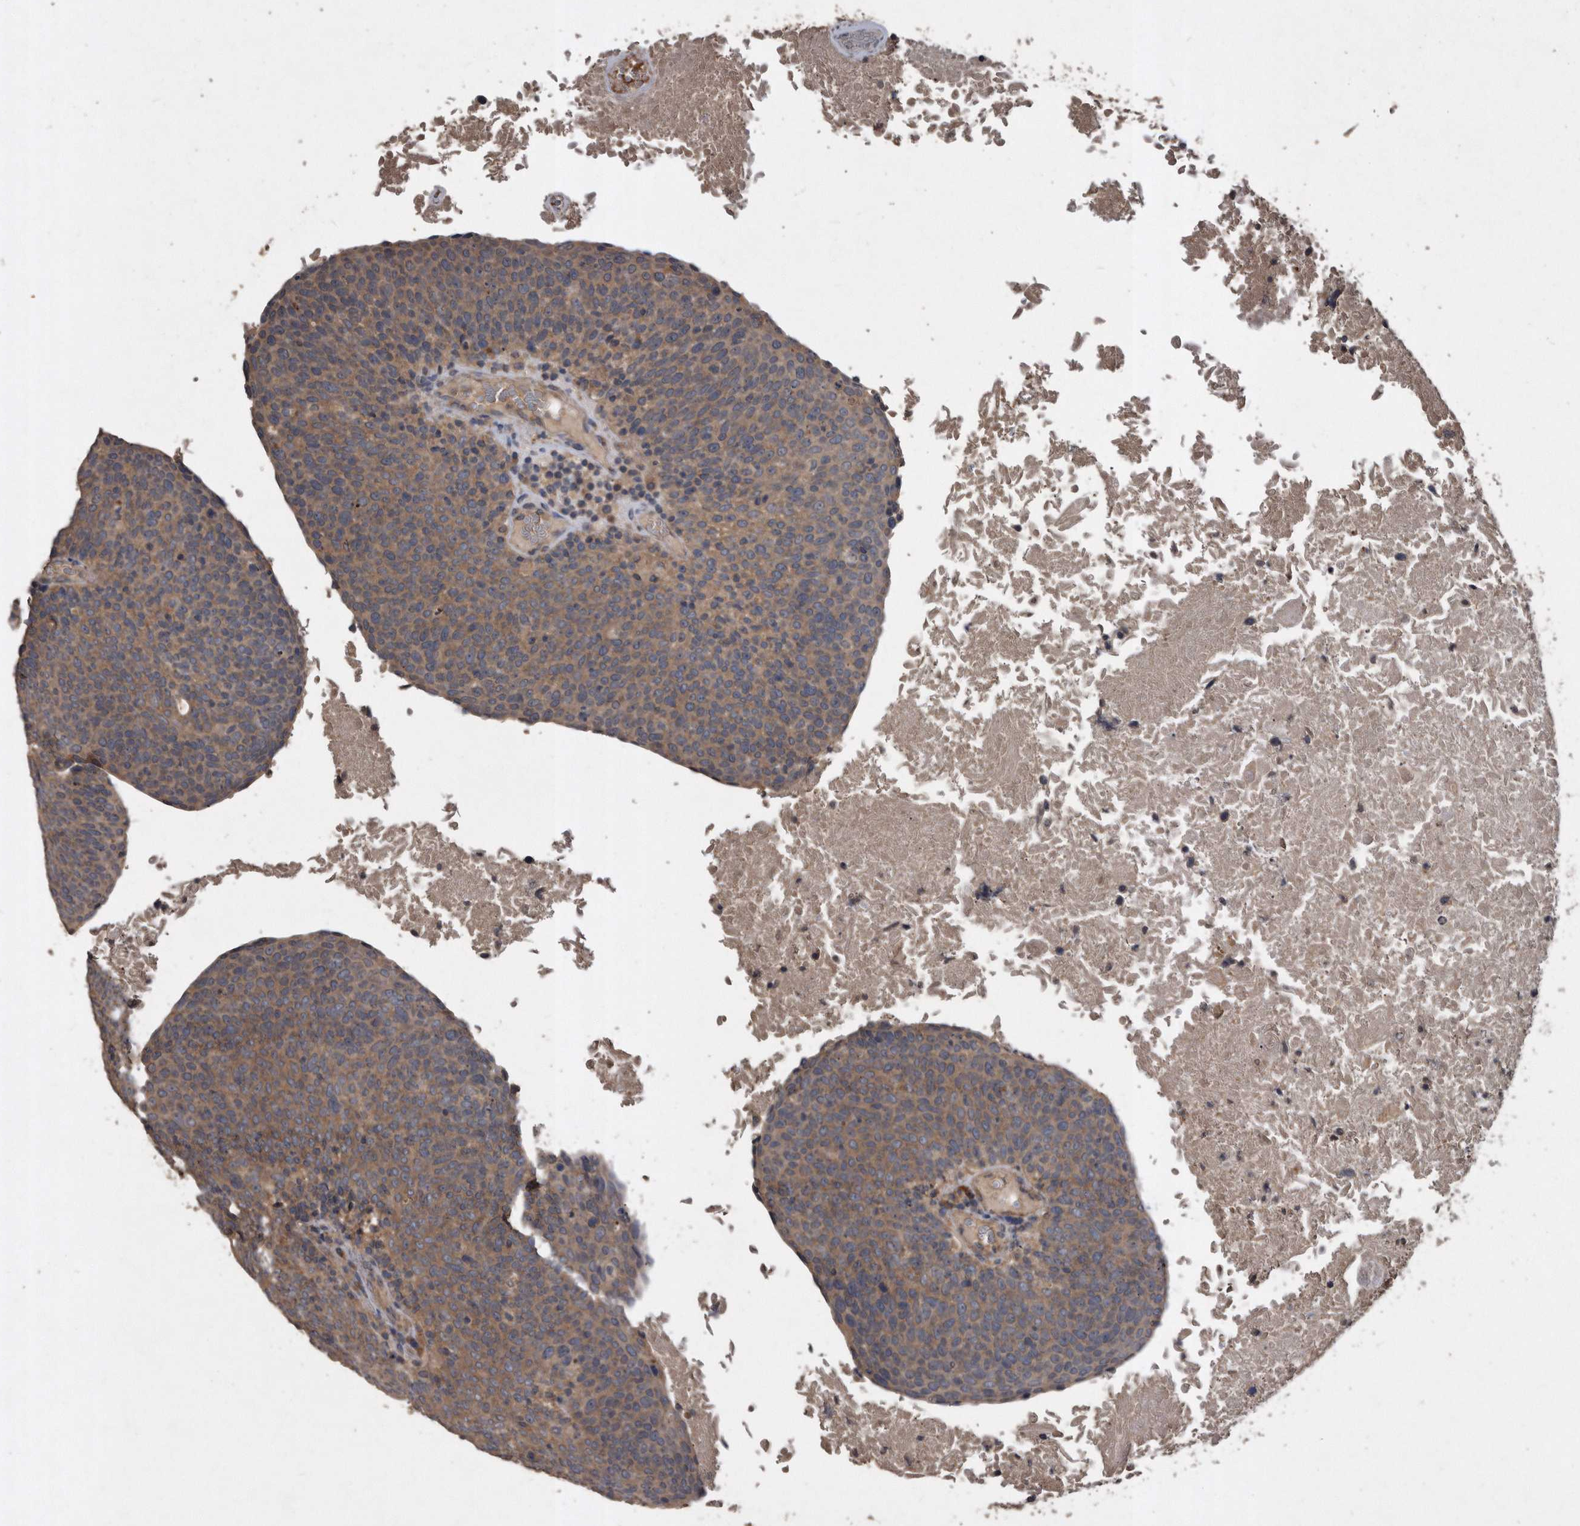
{"staining": {"intensity": "moderate", "quantity": ">75%", "location": "cytoplasmic/membranous"}, "tissue": "head and neck cancer", "cell_type": "Tumor cells", "image_type": "cancer", "snomed": [{"axis": "morphology", "description": "Squamous cell carcinoma, NOS"}, {"axis": "morphology", "description": "Squamous cell carcinoma, metastatic, NOS"}, {"axis": "topography", "description": "Lymph node"}, {"axis": "topography", "description": "Head-Neck"}], "caption": "A medium amount of moderate cytoplasmic/membranous positivity is present in approximately >75% of tumor cells in head and neck squamous cell carcinoma tissue. Nuclei are stained in blue.", "gene": "NRBP1", "patient": {"sex": "male", "age": 62}}